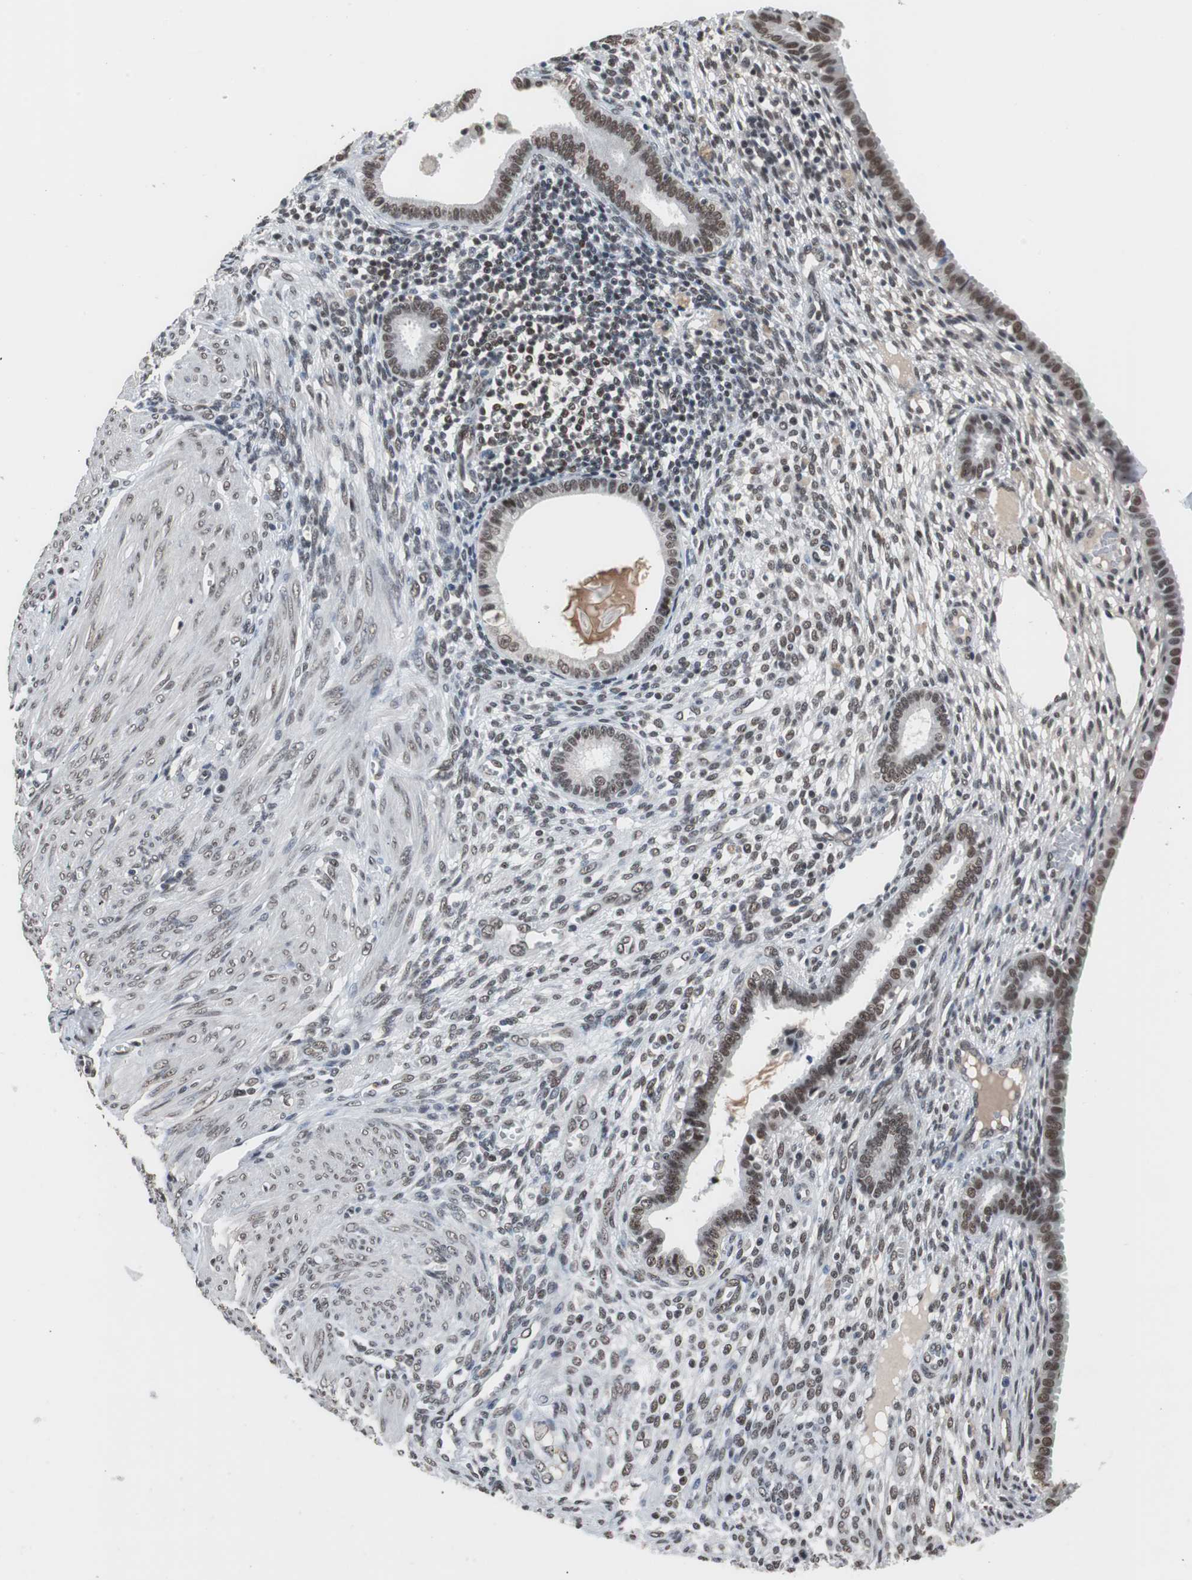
{"staining": {"intensity": "moderate", "quantity": ">75%", "location": "cytoplasmic/membranous,nuclear"}, "tissue": "endometrium", "cell_type": "Cells in endometrial stroma", "image_type": "normal", "snomed": [{"axis": "morphology", "description": "Normal tissue, NOS"}, {"axis": "topography", "description": "Endometrium"}], "caption": "Immunohistochemical staining of unremarkable endometrium displays moderate cytoplasmic/membranous,nuclear protein expression in approximately >75% of cells in endometrial stroma. The staining was performed using DAB to visualize the protein expression in brown, while the nuclei were stained in blue with hematoxylin (Magnification: 20x).", "gene": "TAF7", "patient": {"sex": "female", "age": 72}}